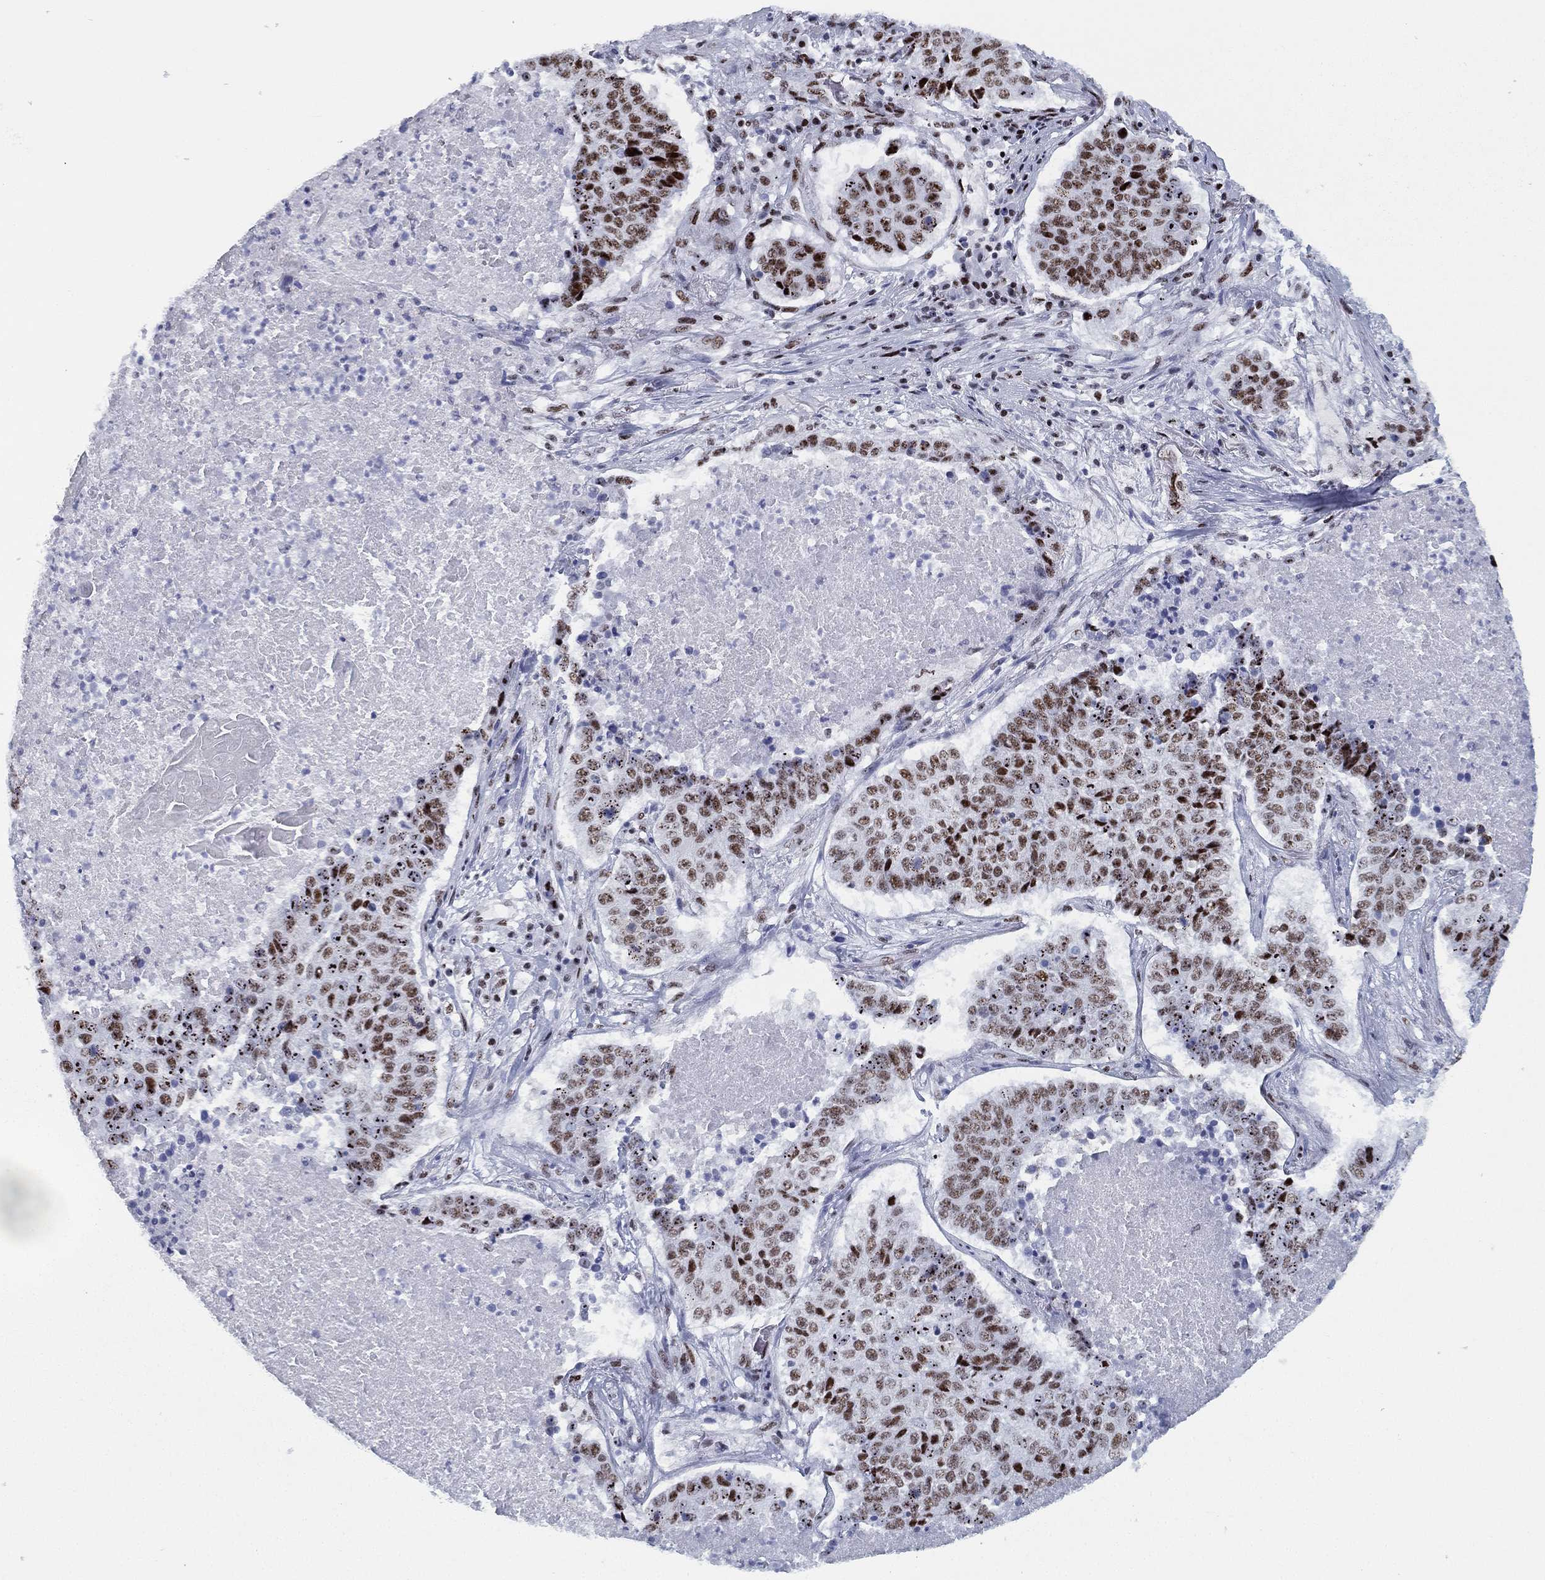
{"staining": {"intensity": "moderate", "quantity": ">75%", "location": "nuclear"}, "tissue": "lung cancer", "cell_type": "Tumor cells", "image_type": "cancer", "snomed": [{"axis": "morphology", "description": "Squamous cell carcinoma, NOS"}, {"axis": "topography", "description": "Lung"}], "caption": "Immunohistochemistry (IHC) (DAB) staining of lung cancer (squamous cell carcinoma) reveals moderate nuclear protein positivity in about >75% of tumor cells.", "gene": "CYB561D2", "patient": {"sex": "male", "age": 64}}